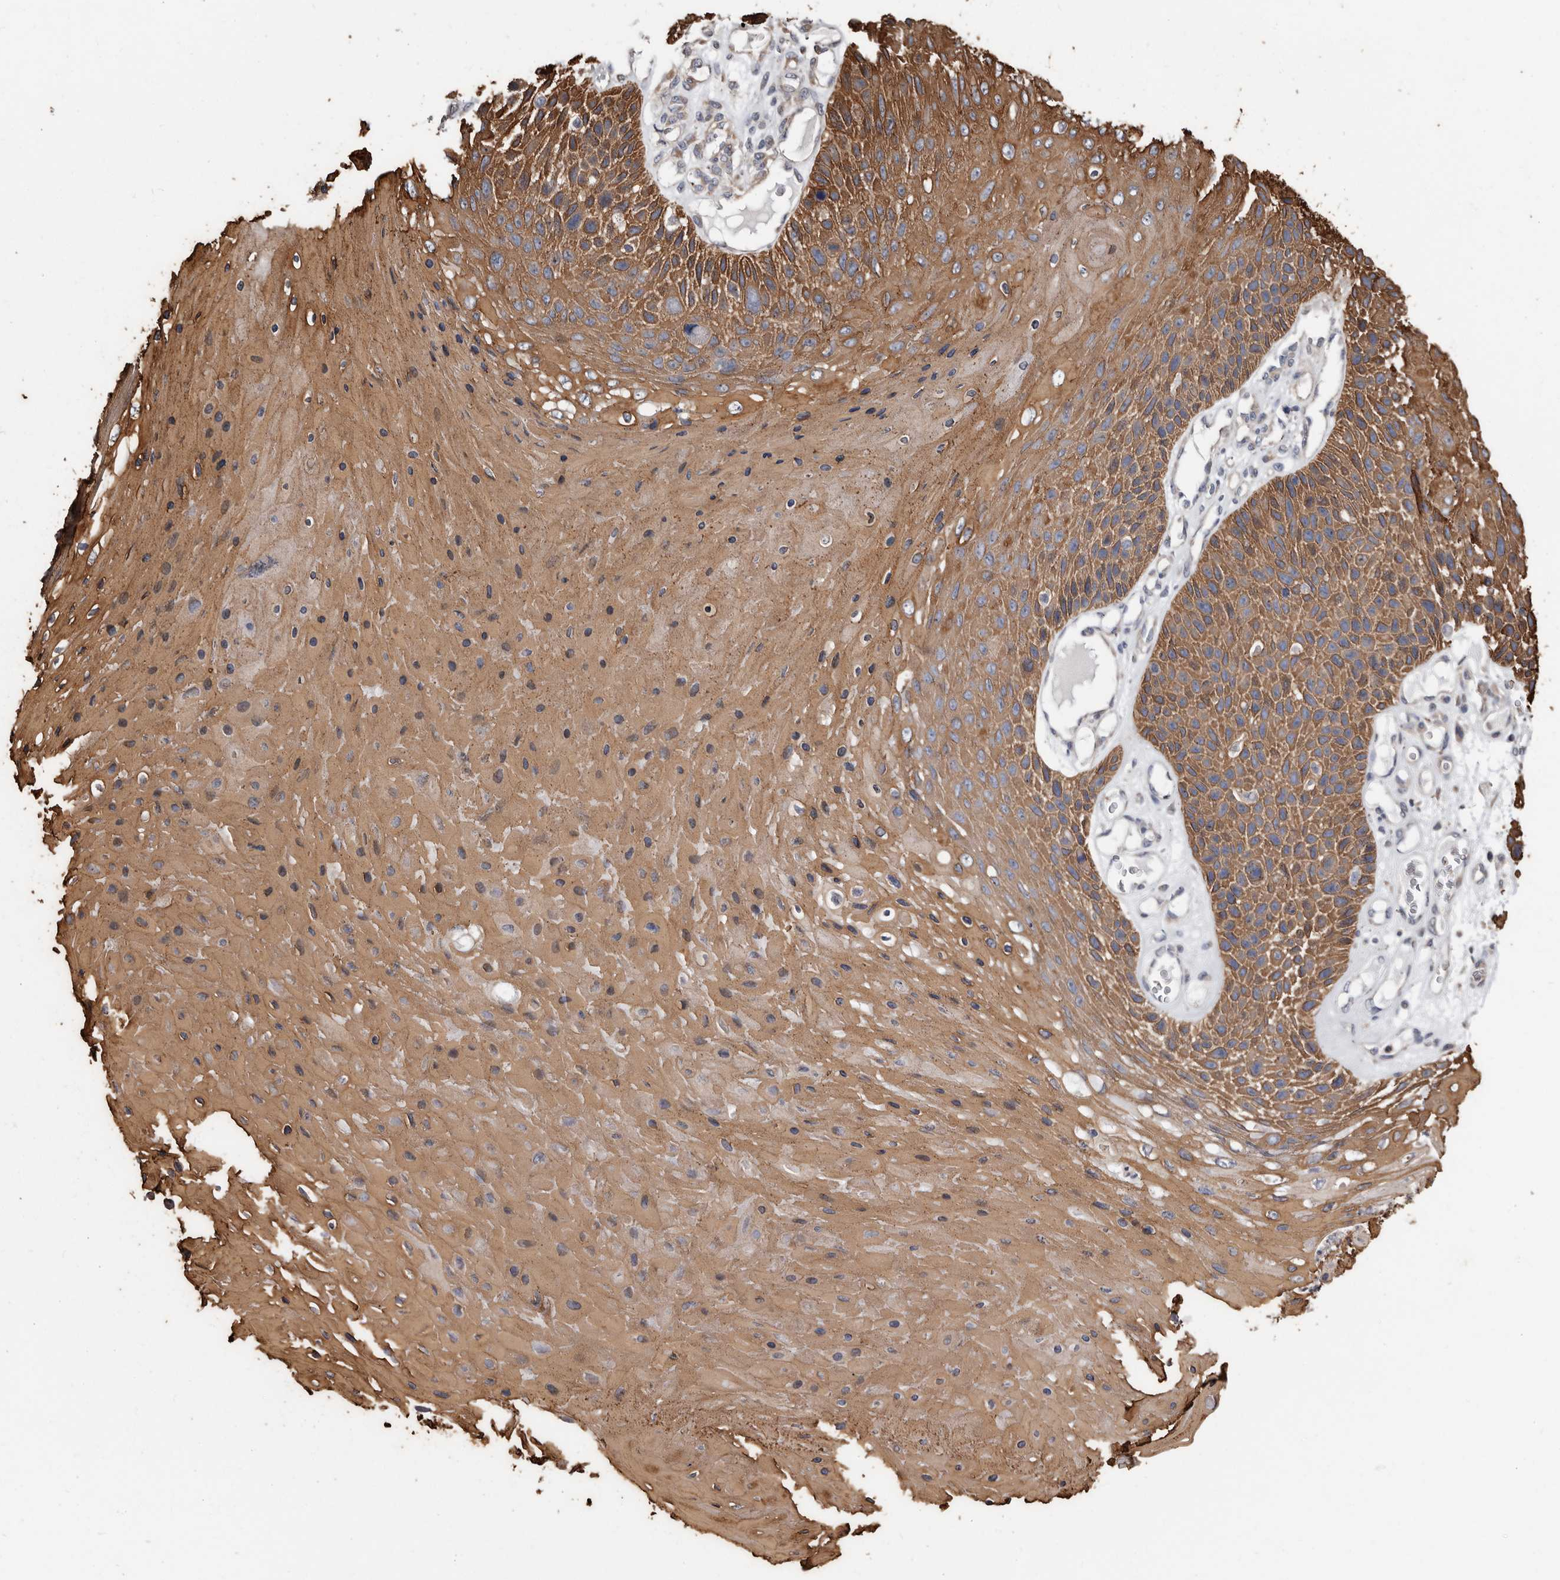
{"staining": {"intensity": "moderate", "quantity": ">75%", "location": "cytoplasmic/membranous"}, "tissue": "skin cancer", "cell_type": "Tumor cells", "image_type": "cancer", "snomed": [{"axis": "morphology", "description": "Squamous cell carcinoma, NOS"}, {"axis": "topography", "description": "Skin"}], "caption": "This is a histology image of immunohistochemistry (IHC) staining of skin cancer, which shows moderate staining in the cytoplasmic/membranous of tumor cells.", "gene": "MRPL18", "patient": {"sex": "female", "age": 88}}